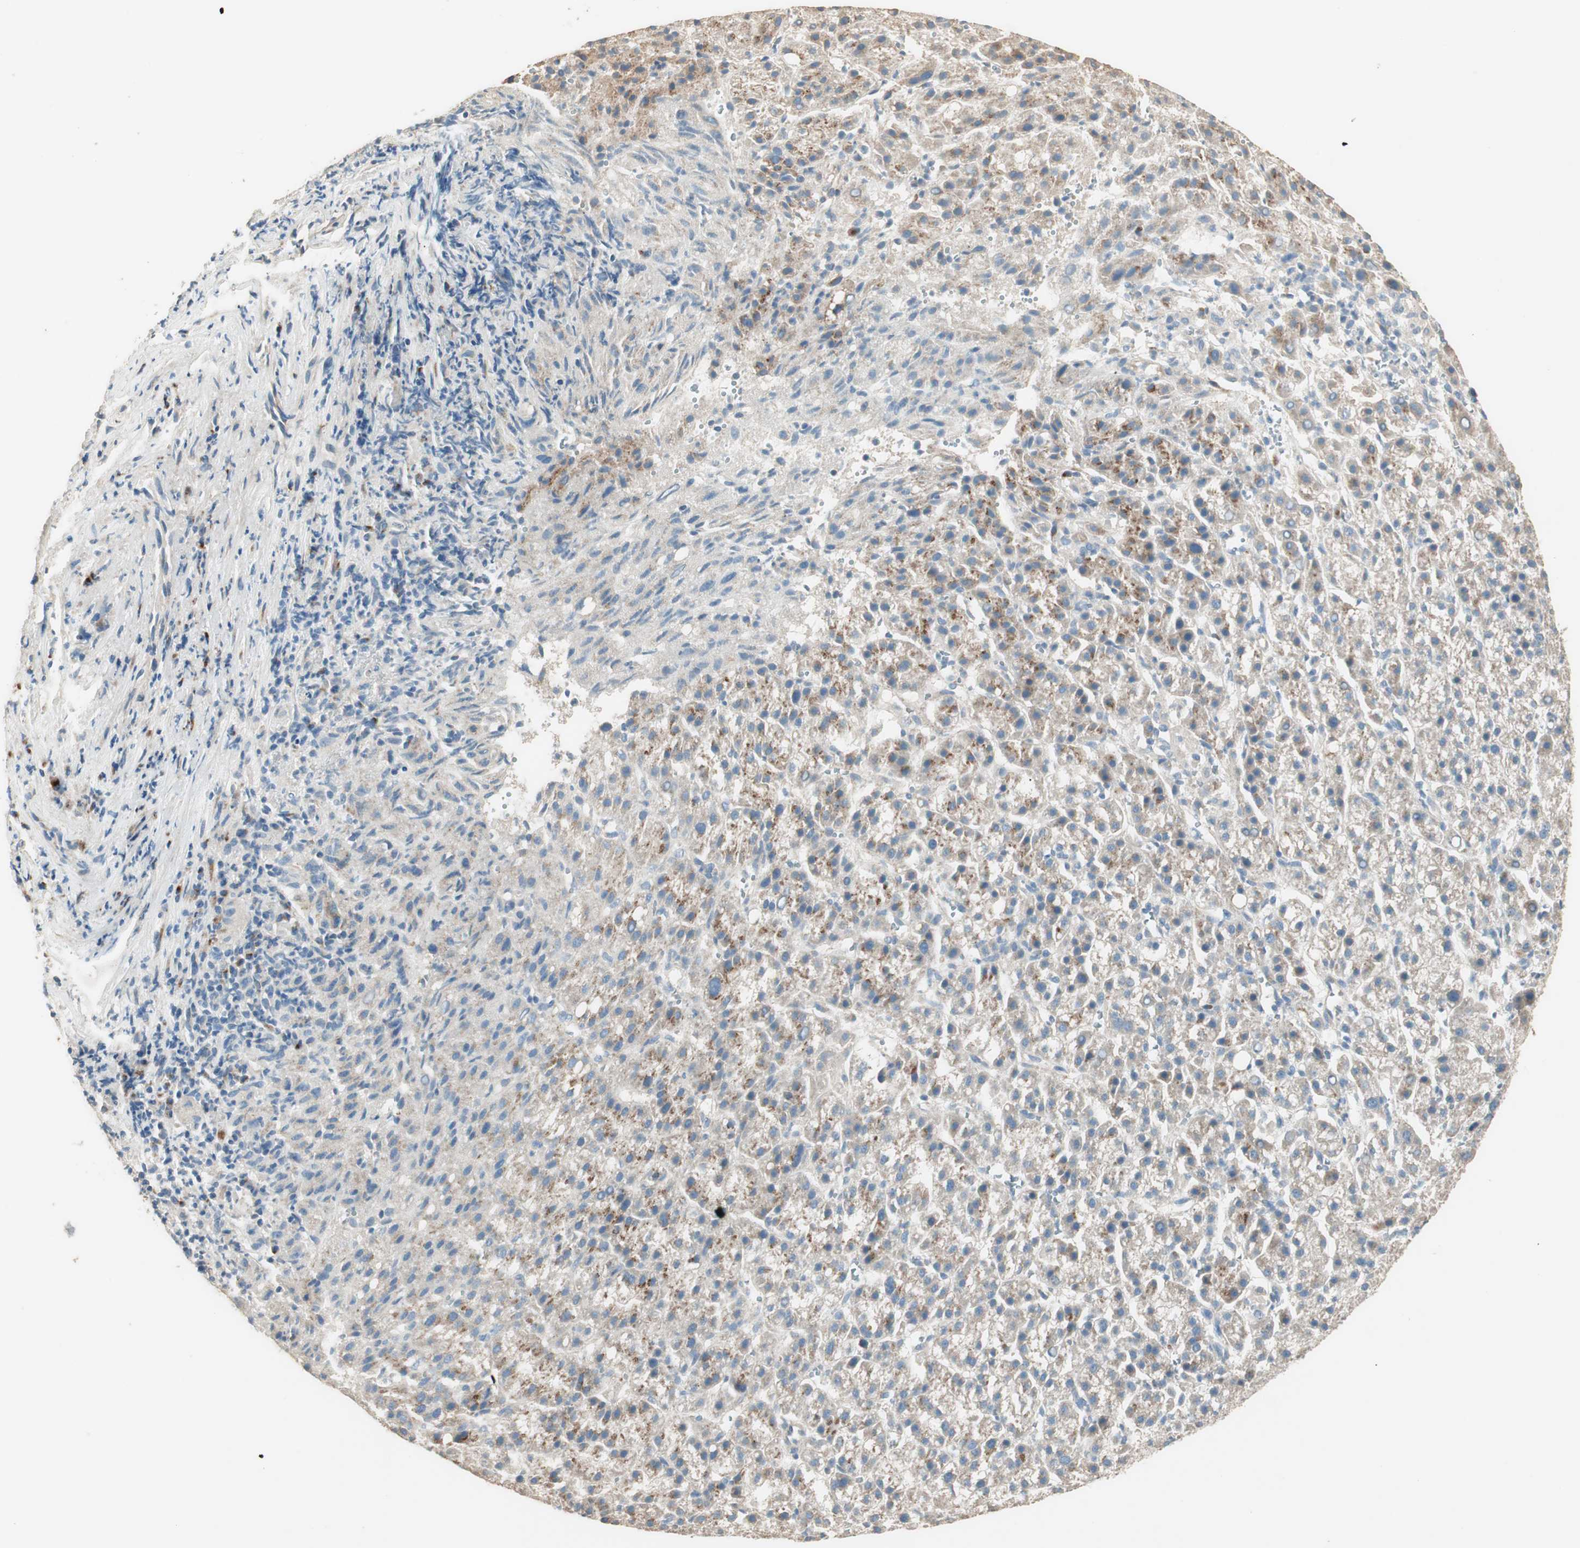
{"staining": {"intensity": "moderate", "quantity": ">75%", "location": "cytoplasmic/membranous"}, "tissue": "liver cancer", "cell_type": "Tumor cells", "image_type": "cancer", "snomed": [{"axis": "morphology", "description": "Carcinoma, Hepatocellular, NOS"}, {"axis": "topography", "description": "Liver"}], "caption": "A photomicrograph of human liver cancer stained for a protein shows moderate cytoplasmic/membranous brown staining in tumor cells.", "gene": "RARRES1", "patient": {"sex": "female", "age": 58}}